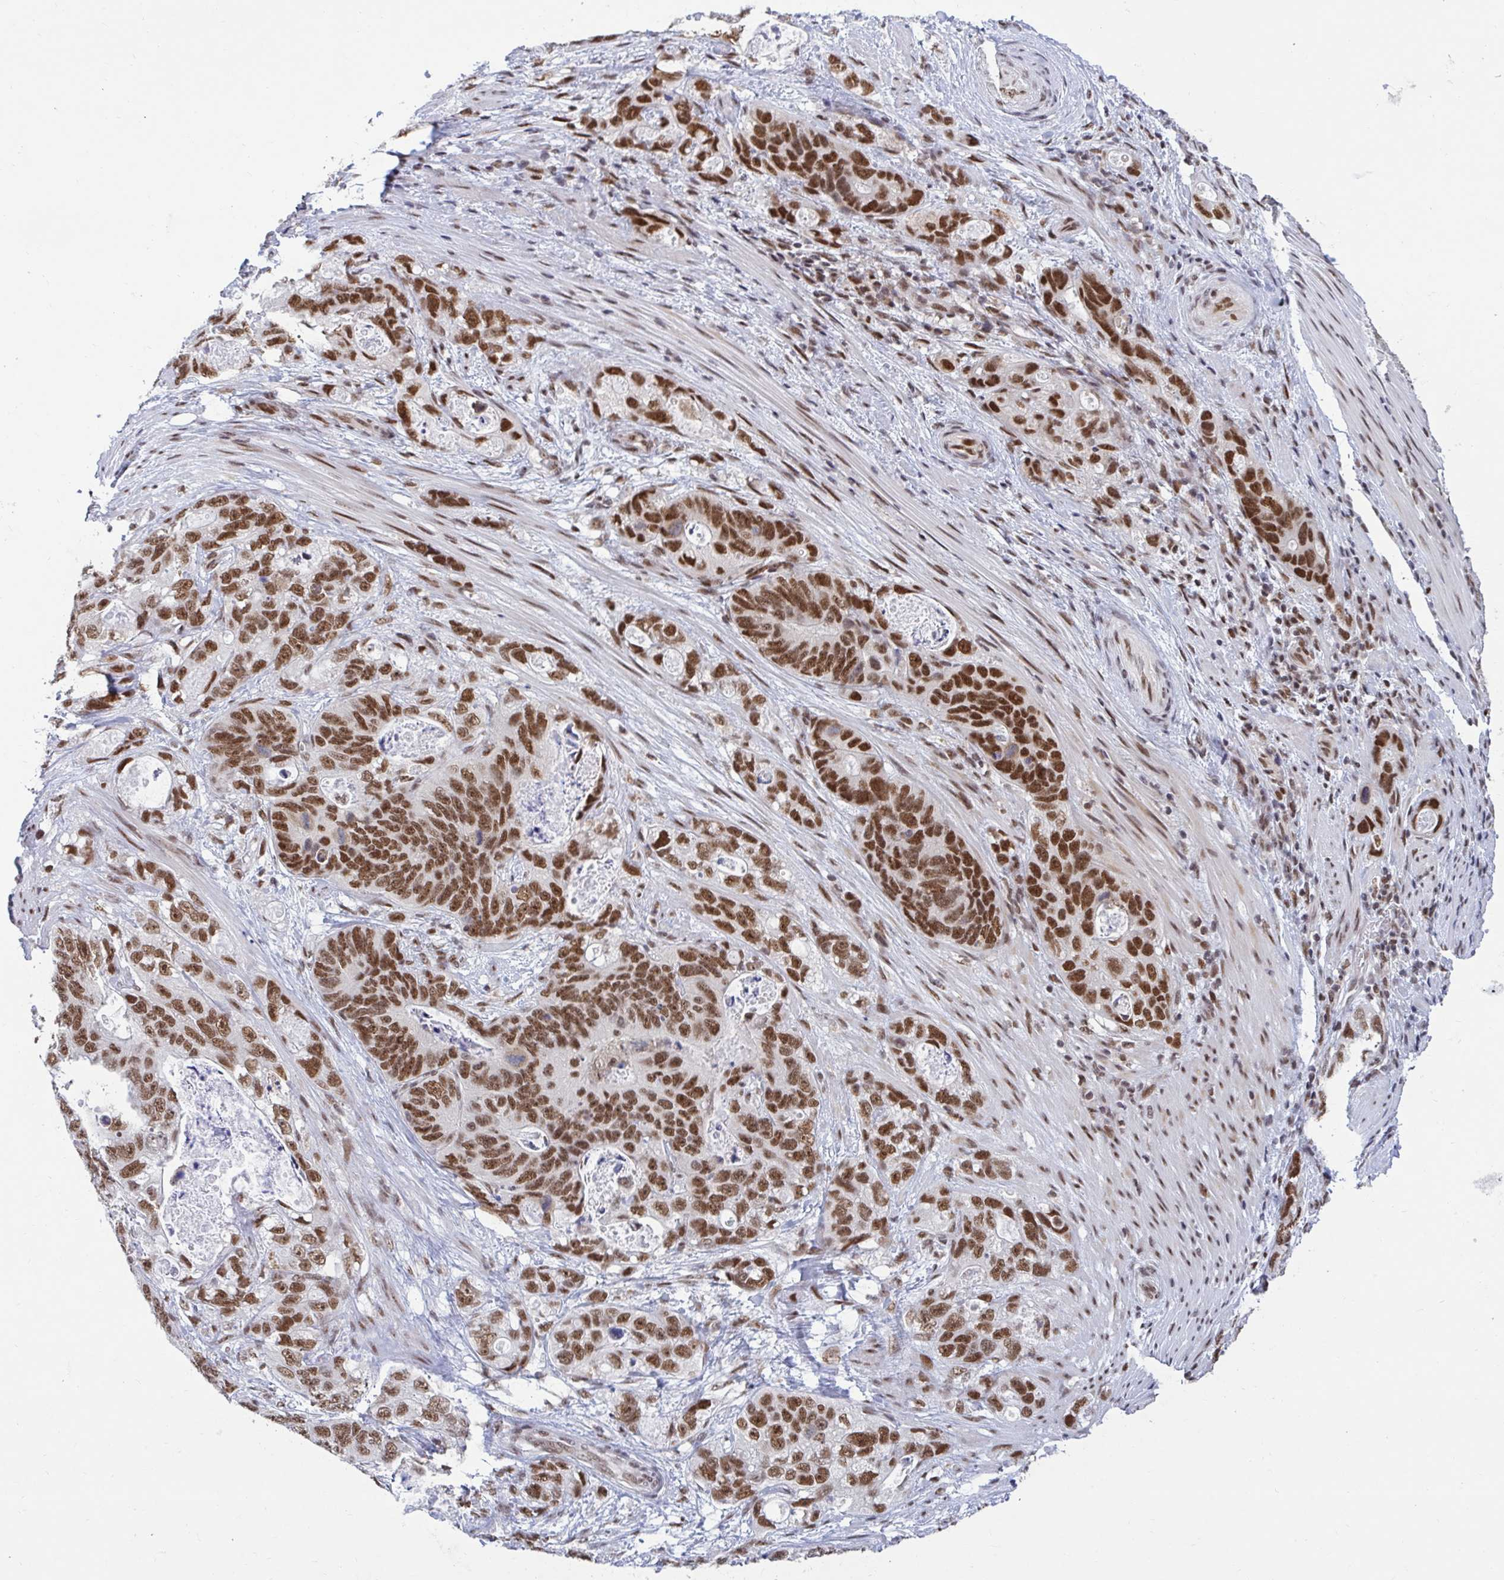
{"staining": {"intensity": "moderate", "quantity": ">75%", "location": "nuclear"}, "tissue": "stomach cancer", "cell_type": "Tumor cells", "image_type": "cancer", "snomed": [{"axis": "morphology", "description": "Normal tissue, NOS"}, {"axis": "morphology", "description": "Adenocarcinoma, NOS"}, {"axis": "topography", "description": "Stomach"}], "caption": "Human stomach cancer (adenocarcinoma) stained with a protein marker displays moderate staining in tumor cells.", "gene": "PHF10", "patient": {"sex": "female", "age": 89}}